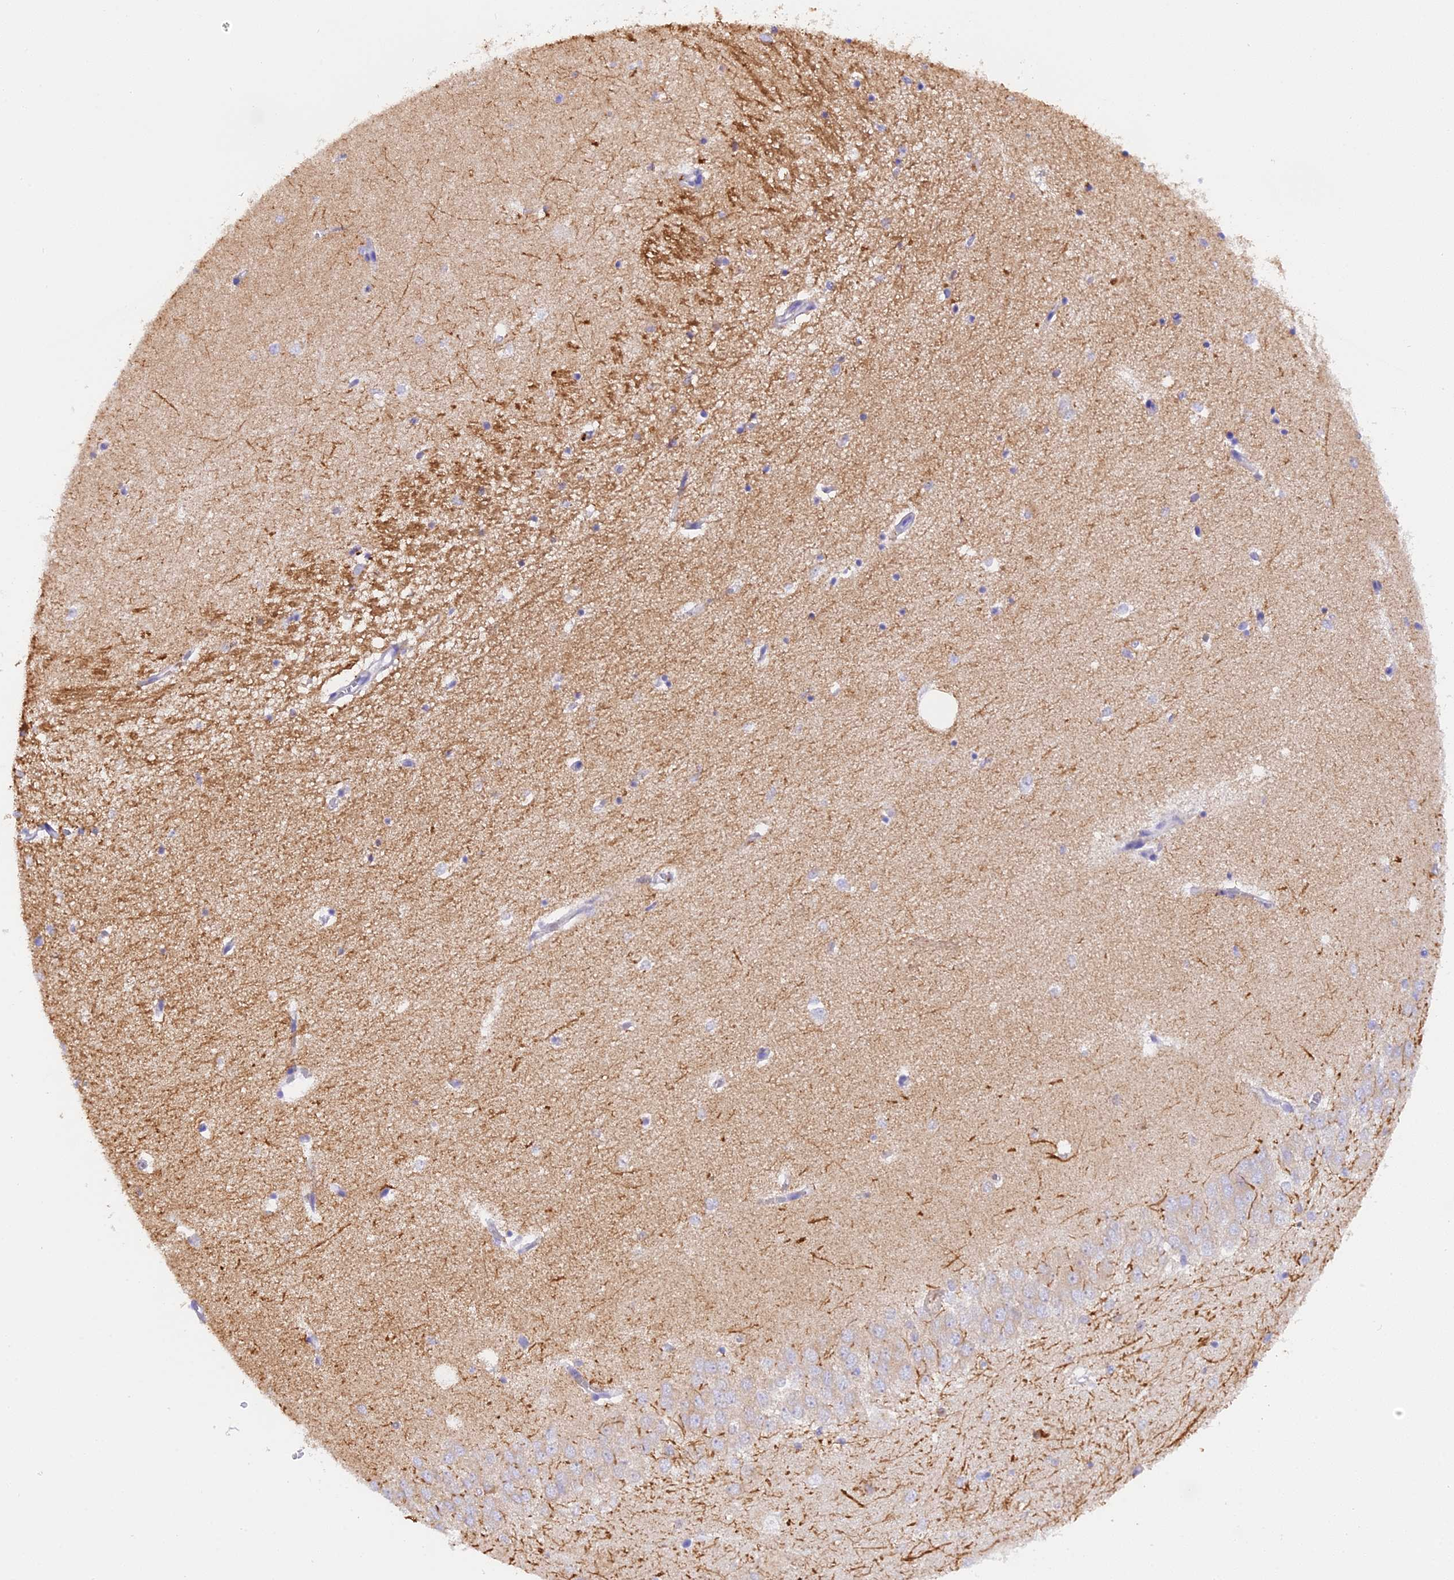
{"staining": {"intensity": "negative", "quantity": "none", "location": "none"}, "tissue": "hippocampus", "cell_type": "Glial cells", "image_type": "normal", "snomed": [{"axis": "morphology", "description": "Normal tissue, NOS"}, {"axis": "topography", "description": "Hippocampus"}], "caption": "The image exhibits no staining of glial cells in normal hippocampus.", "gene": "FAM193A", "patient": {"sex": "female", "age": 64}}